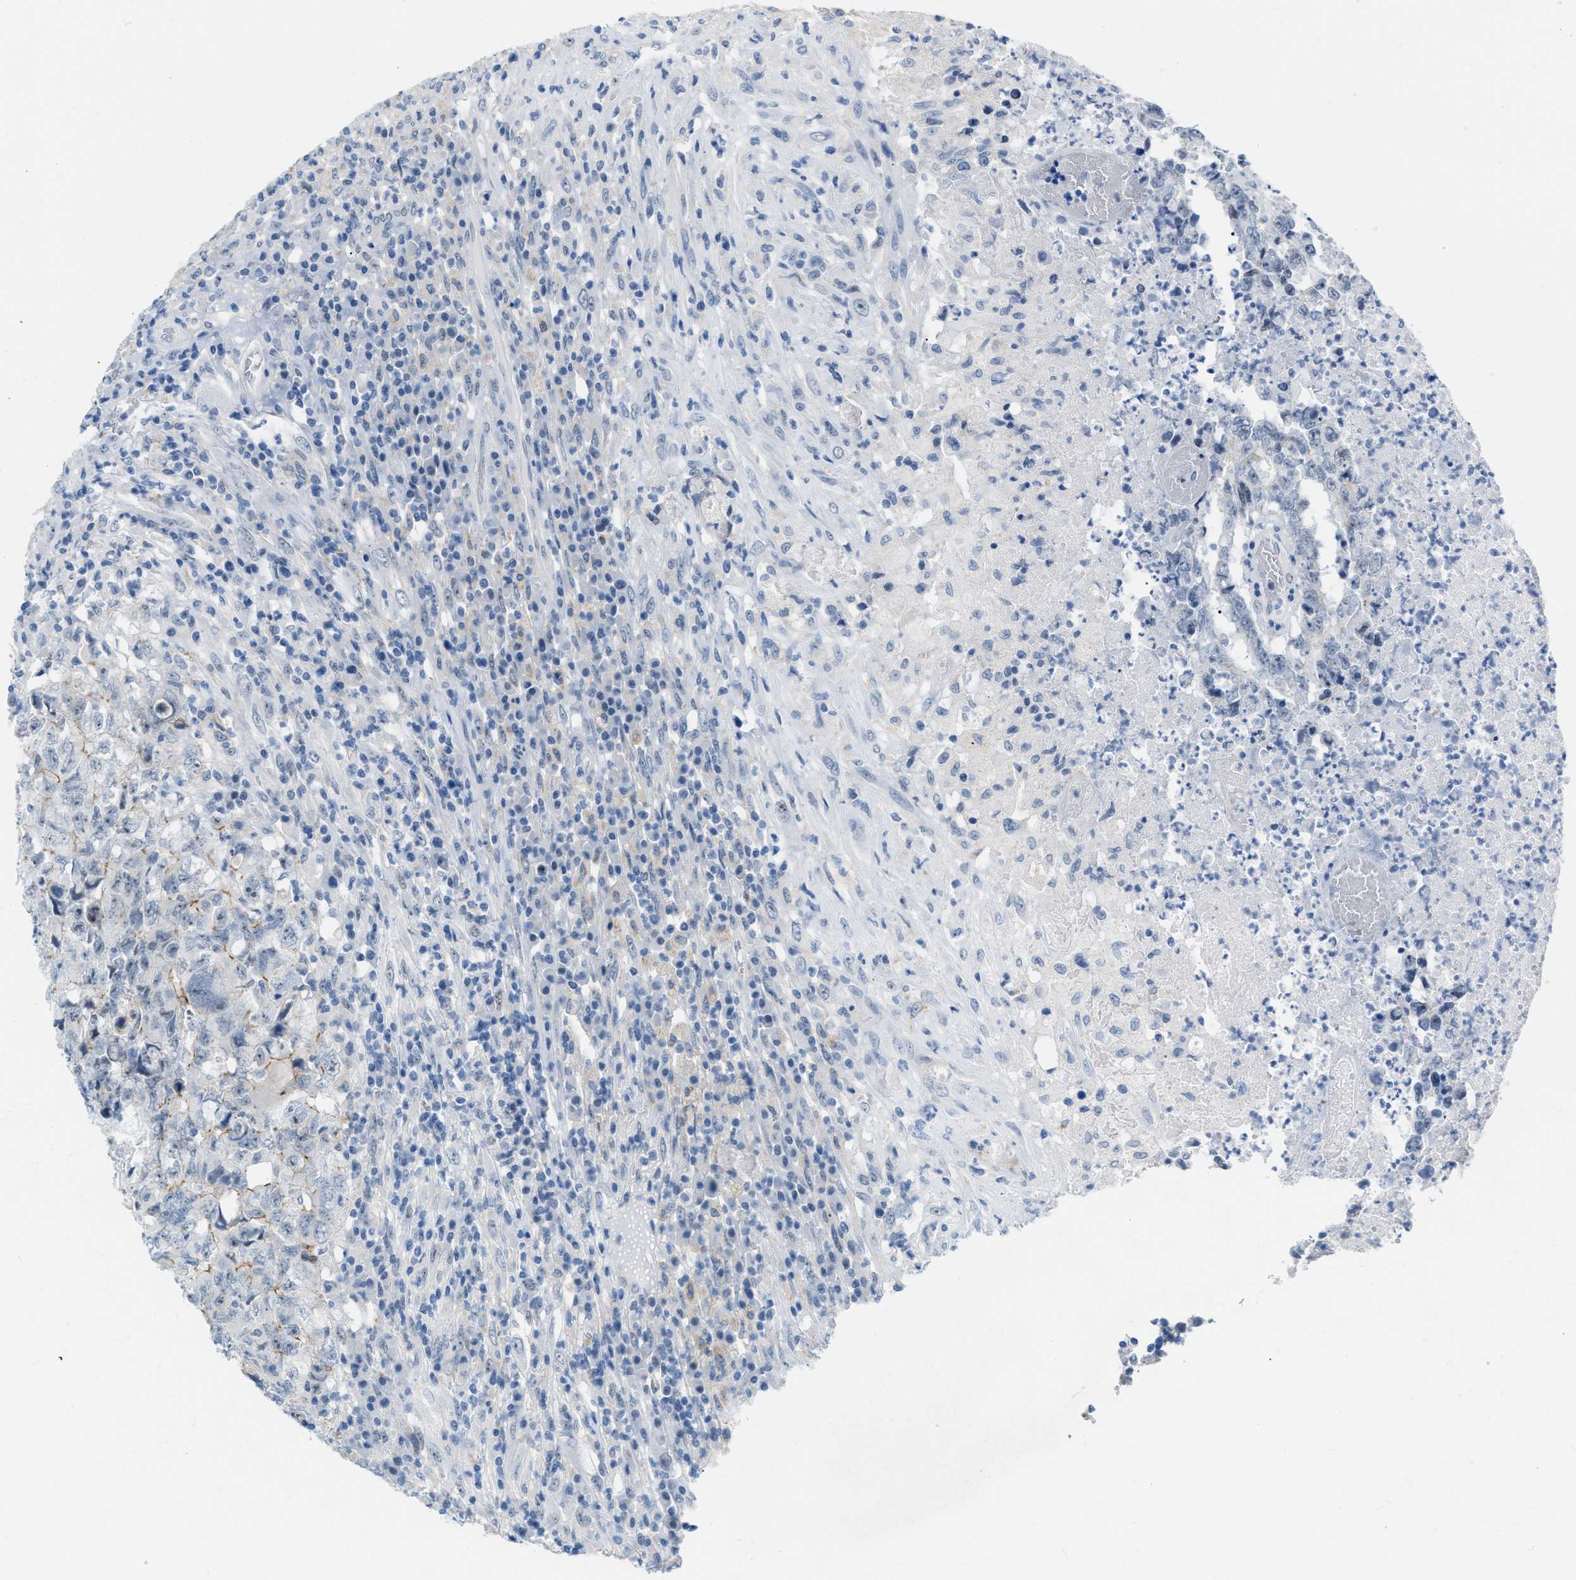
{"staining": {"intensity": "negative", "quantity": "none", "location": "none"}, "tissue": "testis cancer", "cell_type": "Tumor cells", "image_type": "cancer", "snomed": [{"axis": "morphology", "description": "Necrosis, NOS"}, {"axis": "morphology", "description": "Carcinoma, Embryonal, NOS"}, {"axis": "topography", "description": "Testis"}], "caption": "A micrograph of testis cancer stained for a protein reveals no brown staining in tumor cells.", "gene": "PHRF1", "patient": {"sex": "male", "age": 19}}